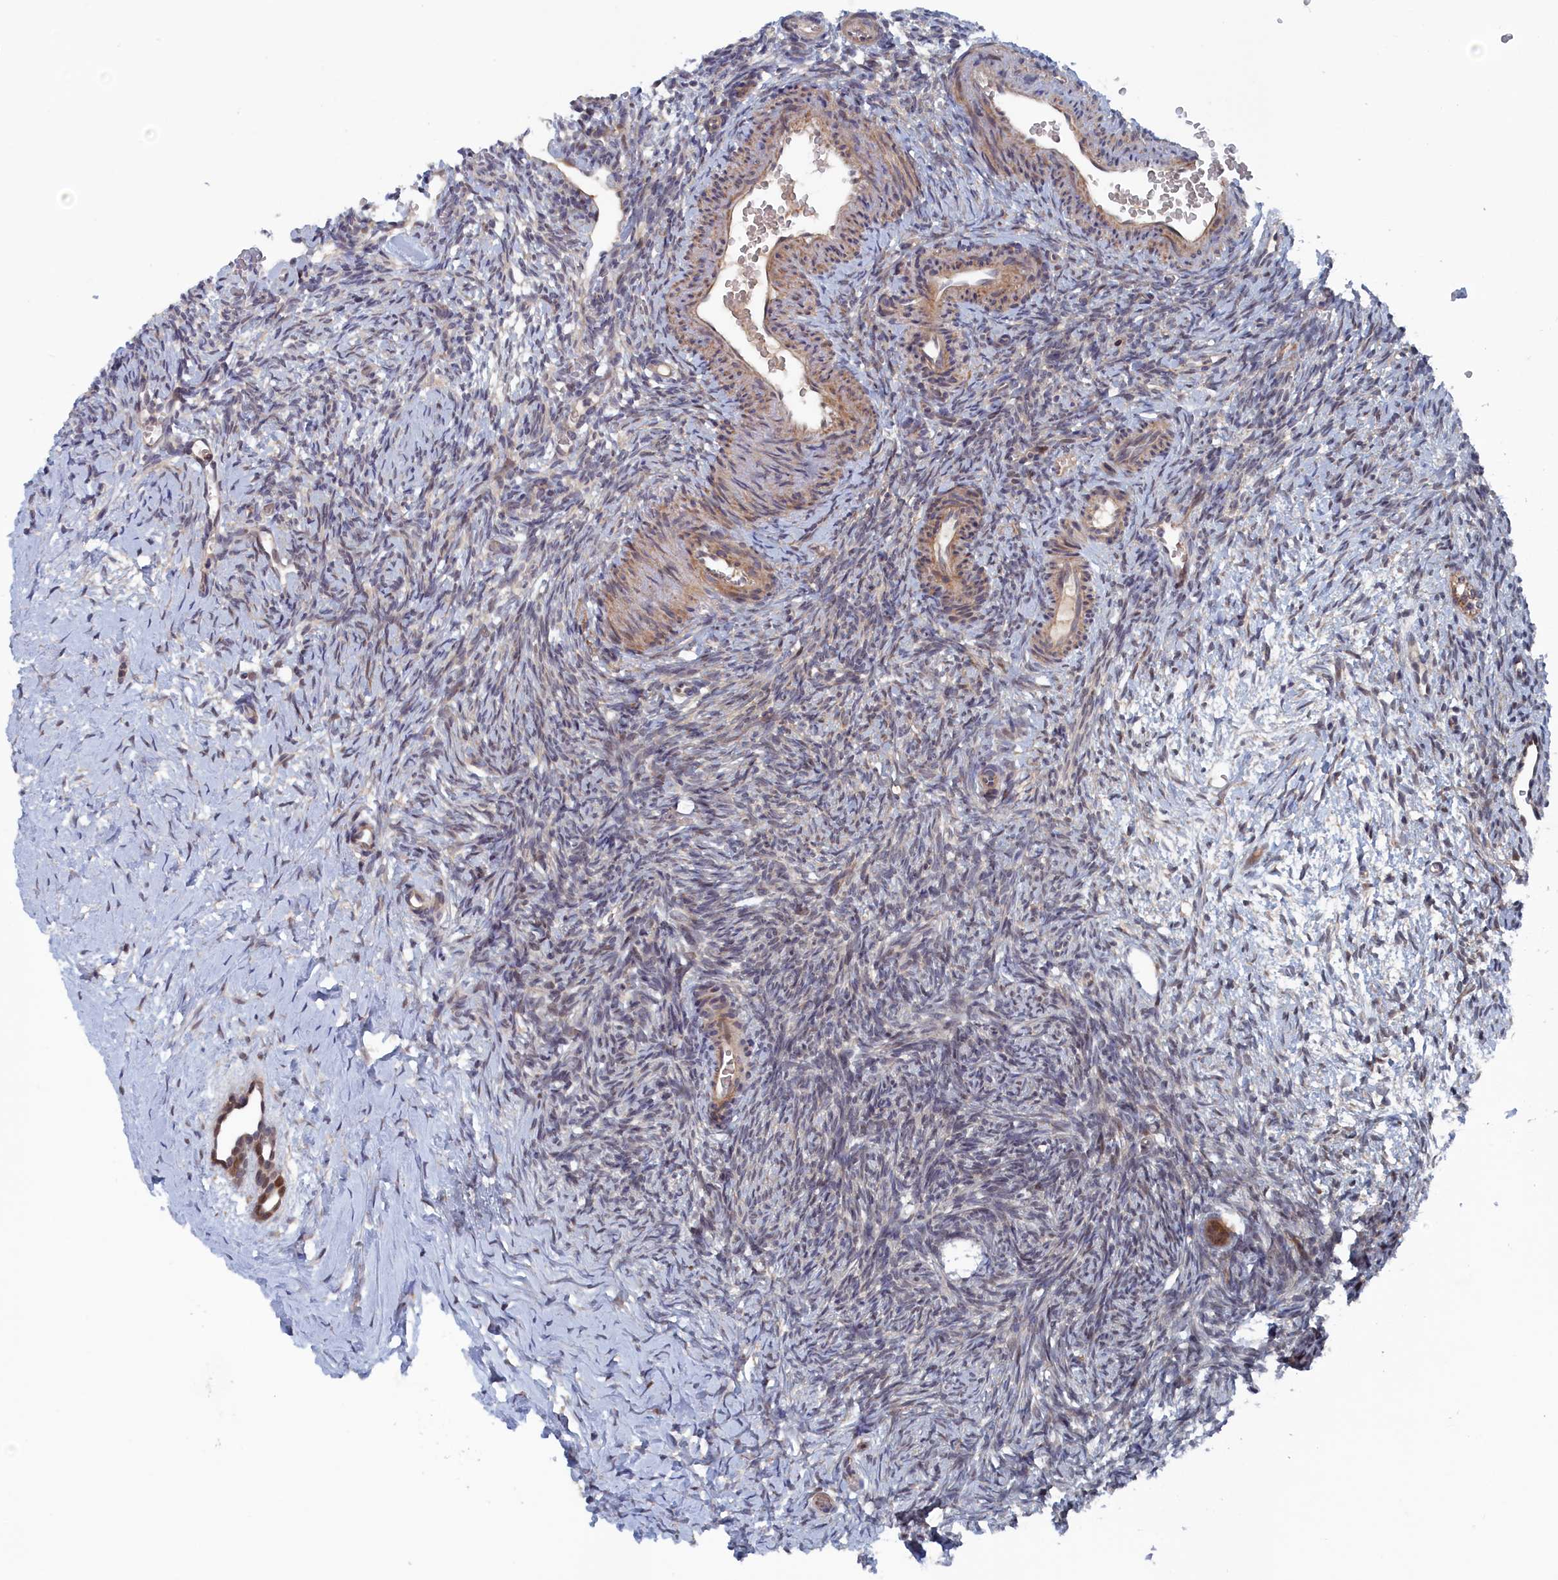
{"staining": {"intensity": "moderate", "quantity": ">75%", "location": "nuclear"}, "tissue": "ovary", "cell_type": "Follicle cells", "image_type": "normal", "snomed": [{"axis": "morphology", "description": "Normal tissue, NOS"}, {"axis": "topography", "description": "Ovary"}], "caption": "Immunohistochemical staining of unremarkable ovary demonstrates medium levels of moderate nuclear expression in about >75% of follicle cells. (brown staining indicates protein expression, while blue staining denotes nuclei).", "gene": "ELOVL6", "patient": {"sex": "female", "age": 39}}